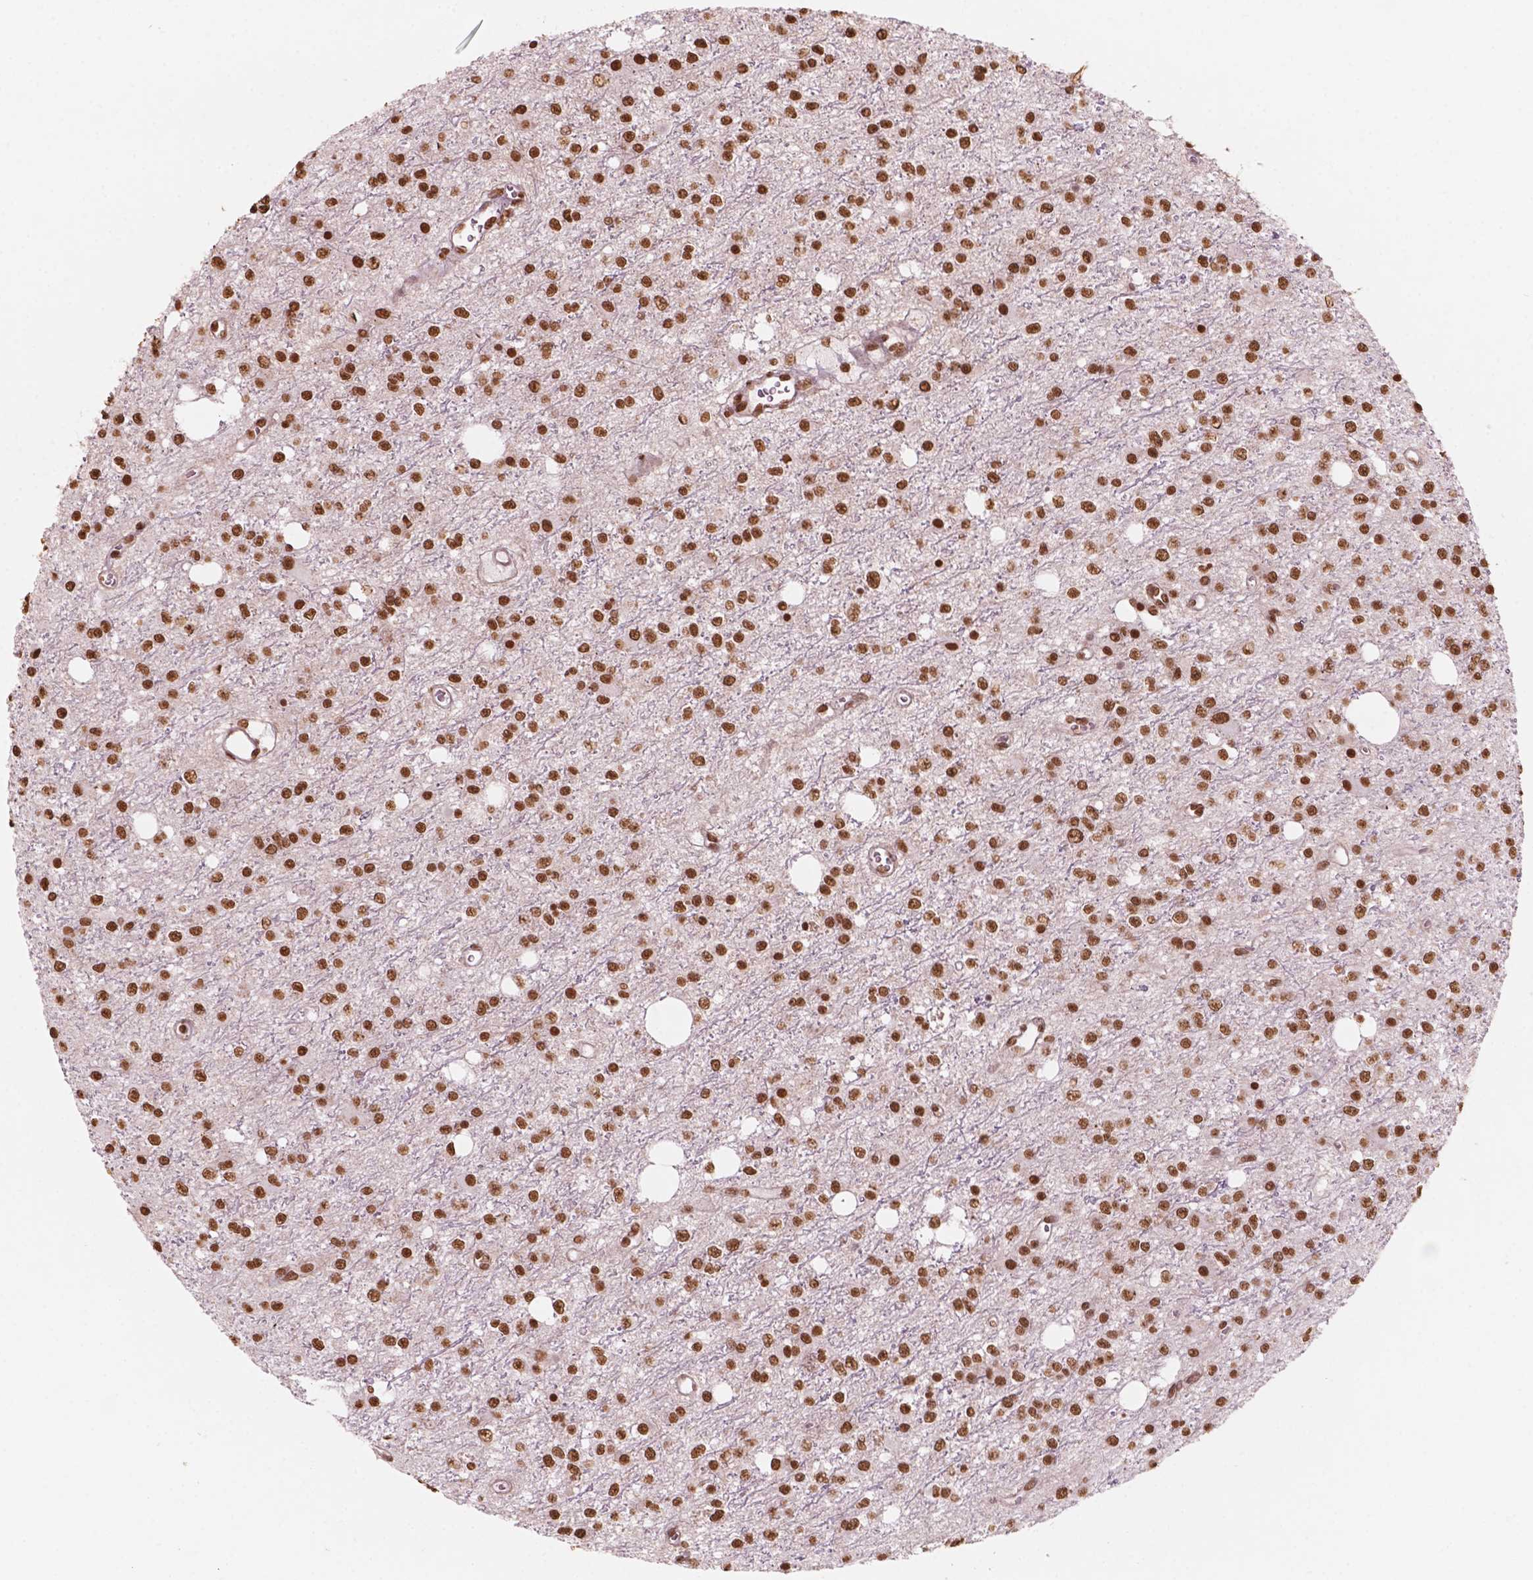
{"staining": {"intensity": "moderate", "quantity": ">75%", "location": "nuclear"}, "tissue": "glioma", "cell_type": "Tumor cells", "image_type": "cancer", "snomed": [{"axis": "morphology", "description": "Glioma, malignant, Low grade"}, {"axis": "topography", "description": "Brain"}], "caption": "Glioma stained for a protein demonstrates moderate nuclear positivity in tumor cells.", "gene": "GTF3C5", "patient": {"sex": "female", "age": 45}}